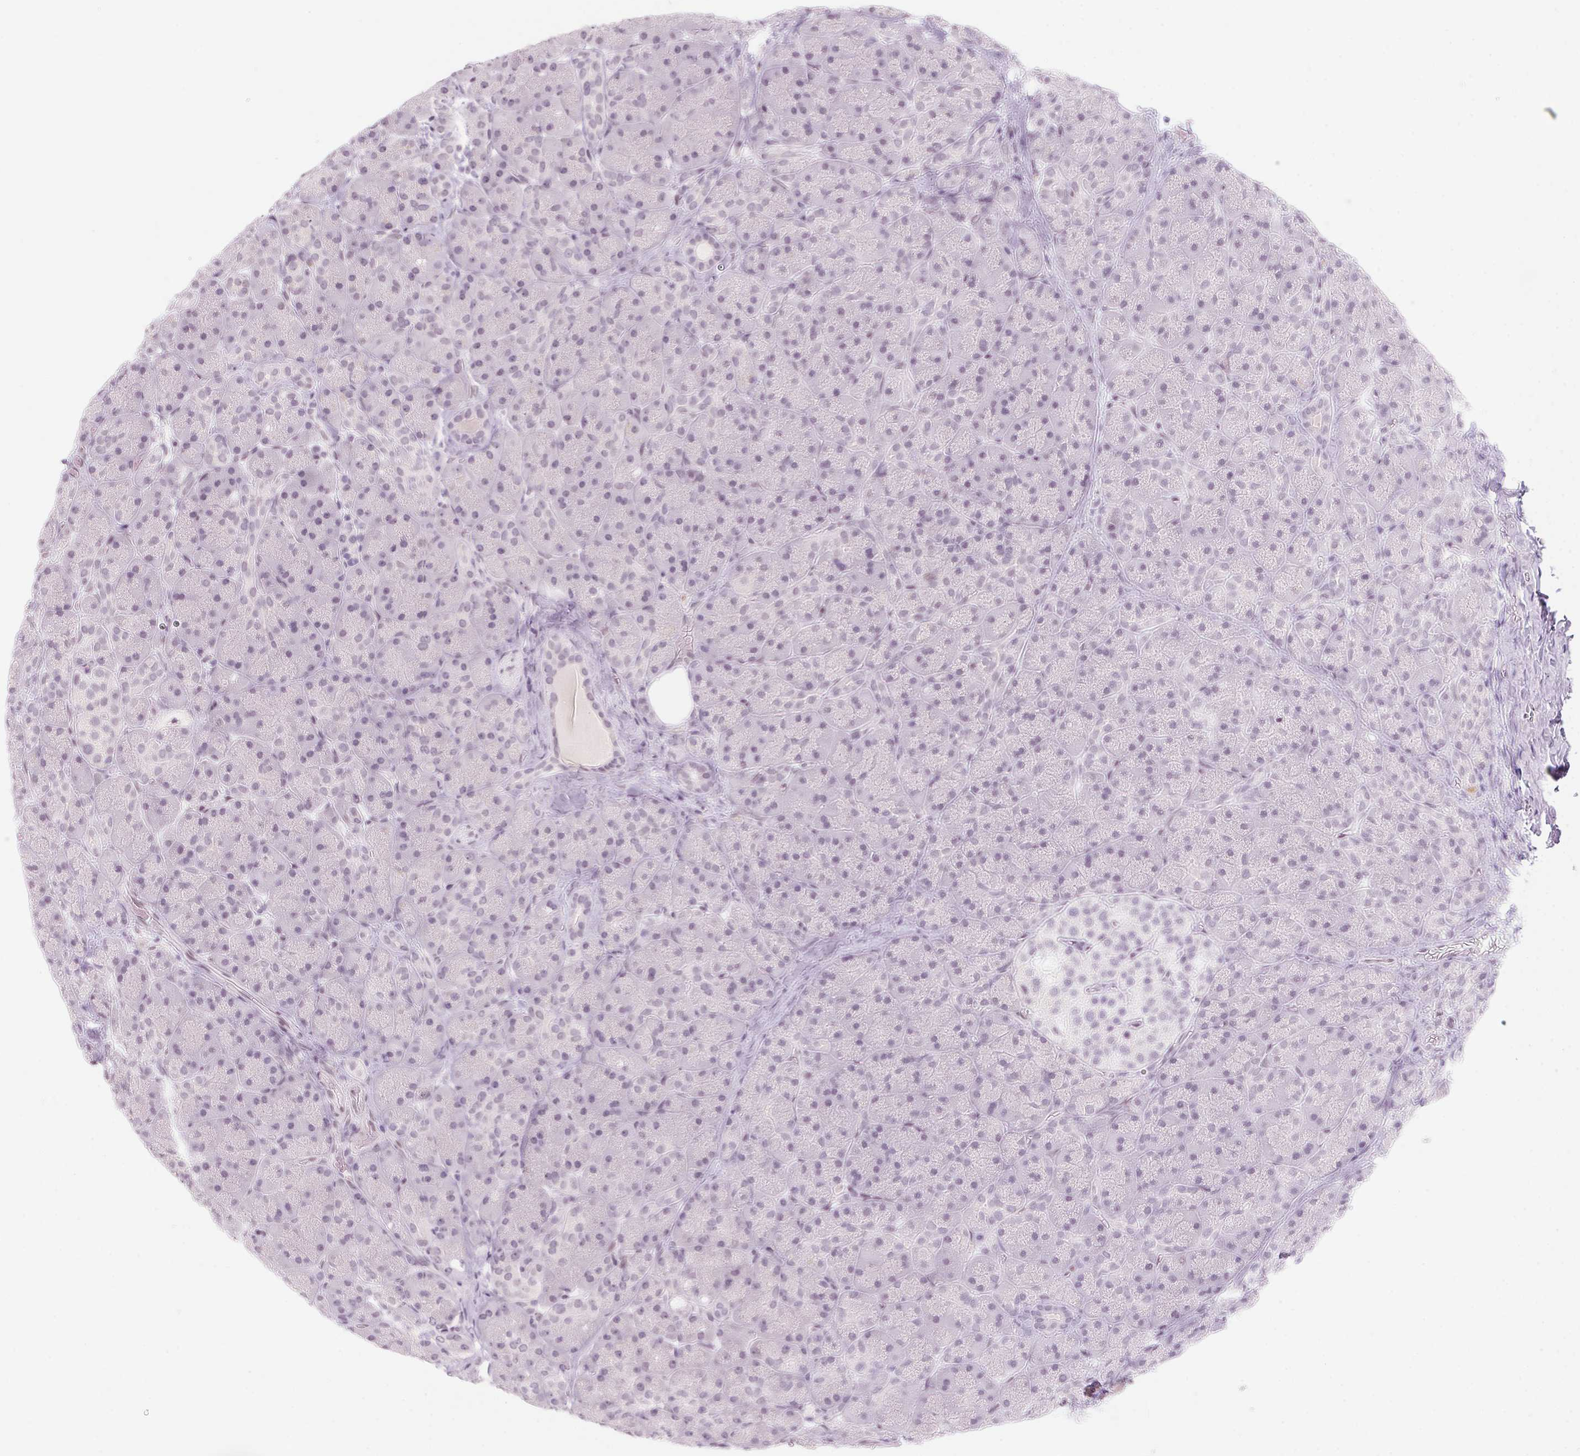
{"staining": {"intensity": "negative", "quantity": "none", "location": "none"}, "tissue": "pancreas", "cell_type": "Exocrine glandular cells", "image_type": "normal", "snomed": [{"axis": "morphology", "description": "Normal tissue, NOS"}, {"axis": "topography", "description": "Pancreas"}], "caption": "DAB immunohistochemical staining of normal pancreas exhibits no significant positivity in exocrine glandular cells.", "gene": "KCNQ2", "patient": {"sex": "male", "age": 55}}